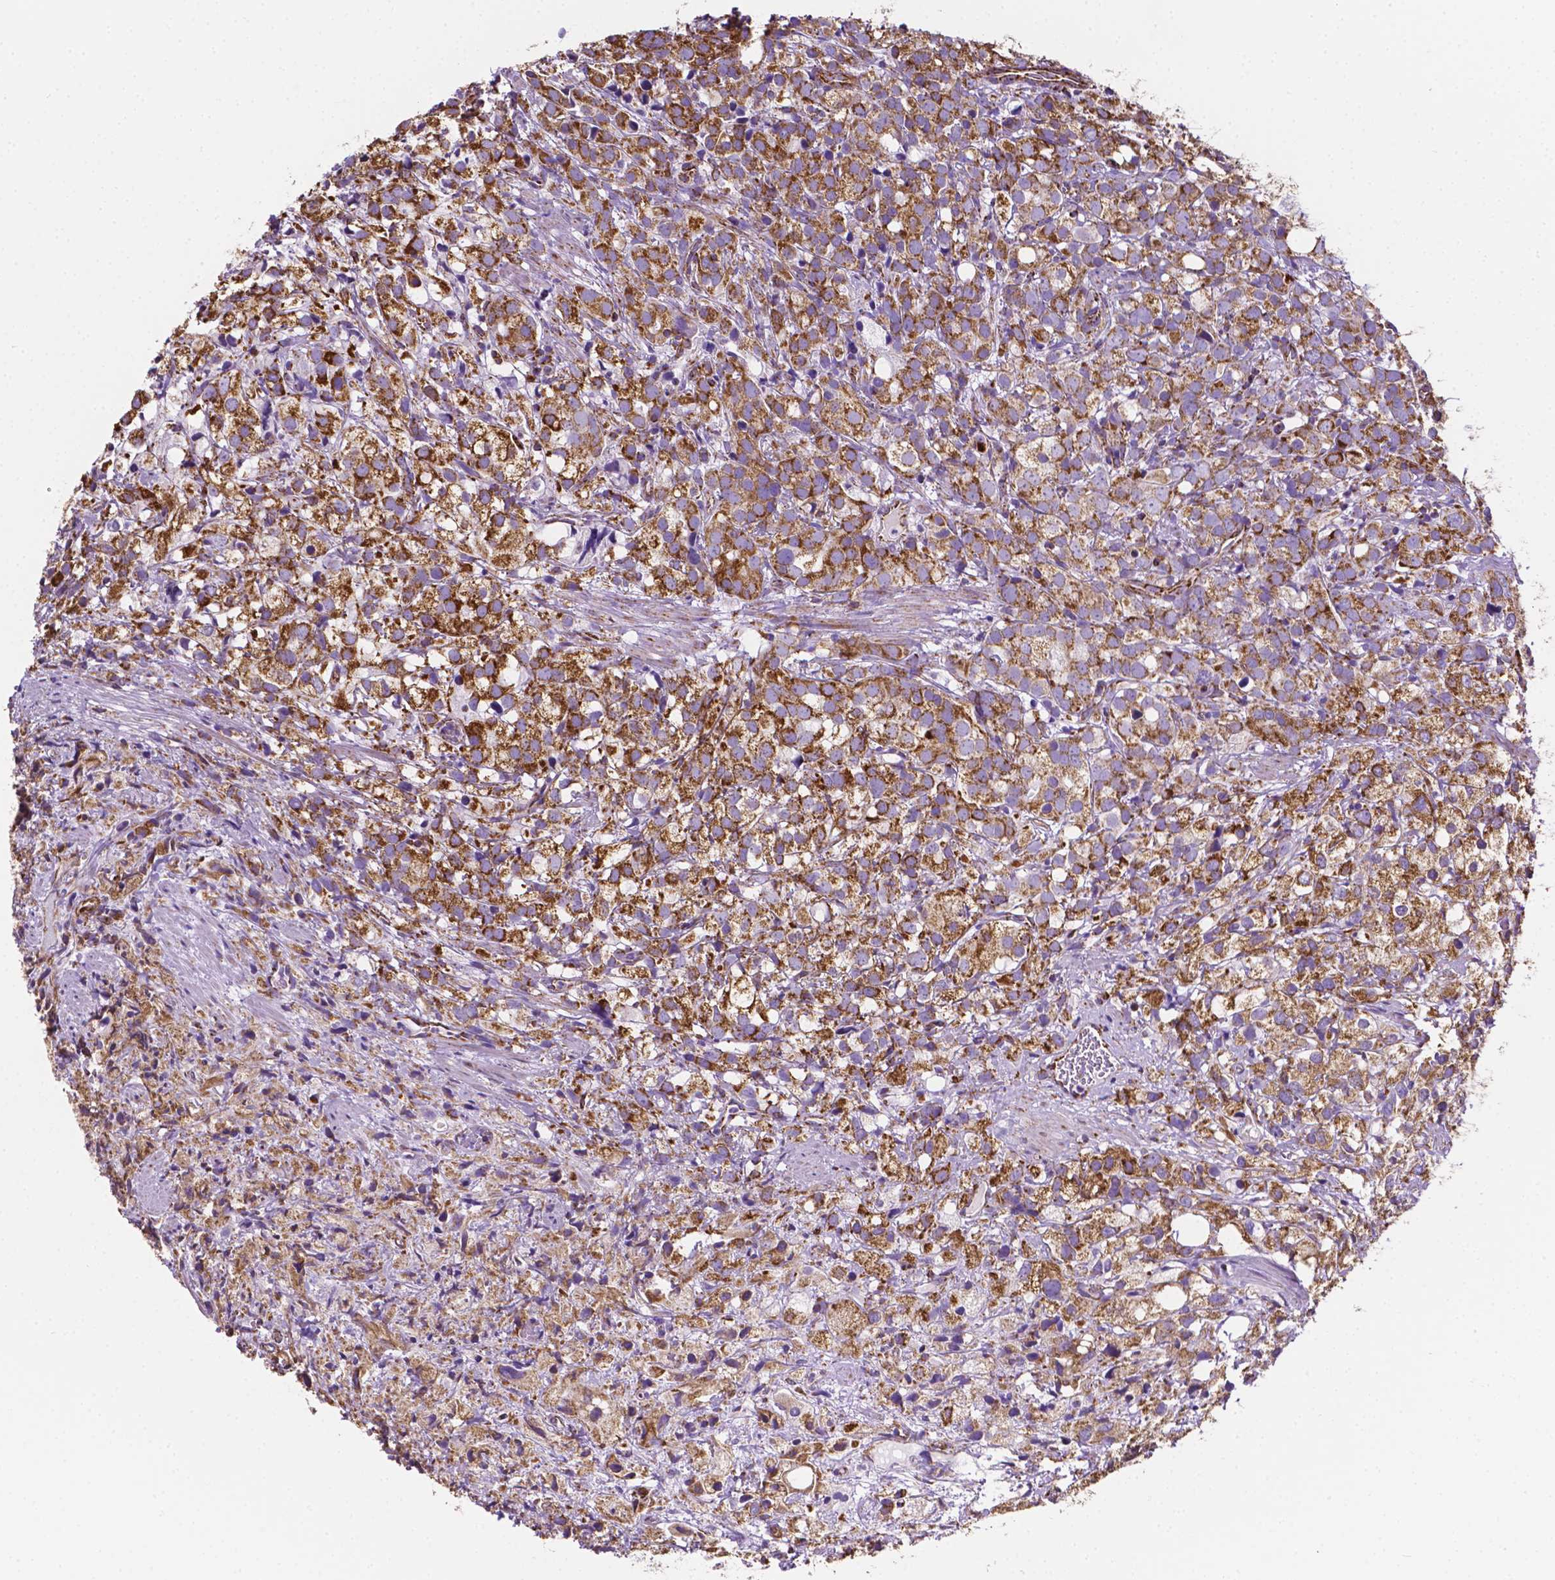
{"staining": {"intensity": "moderate", "quantity": ">75%", "location": "cytoplasmic/membranous"}, "tissue": "prostate cancer", "cell_type": "Tumor cells", "image_type": "cancer", "snomed": [{"axis": "morphology", "description": "Adenocarcinoma, High grade"}, {"axis": "topography", "description": "Prostate"}], "caption": "Brown immunohistochemical staining in human prostate cancer reveals moderate cytoplasmic/membranous positivity in approximately >75% of tumor cells.", "gene": "RMDN3", "patient": {"sex": "male", "age": 86}}